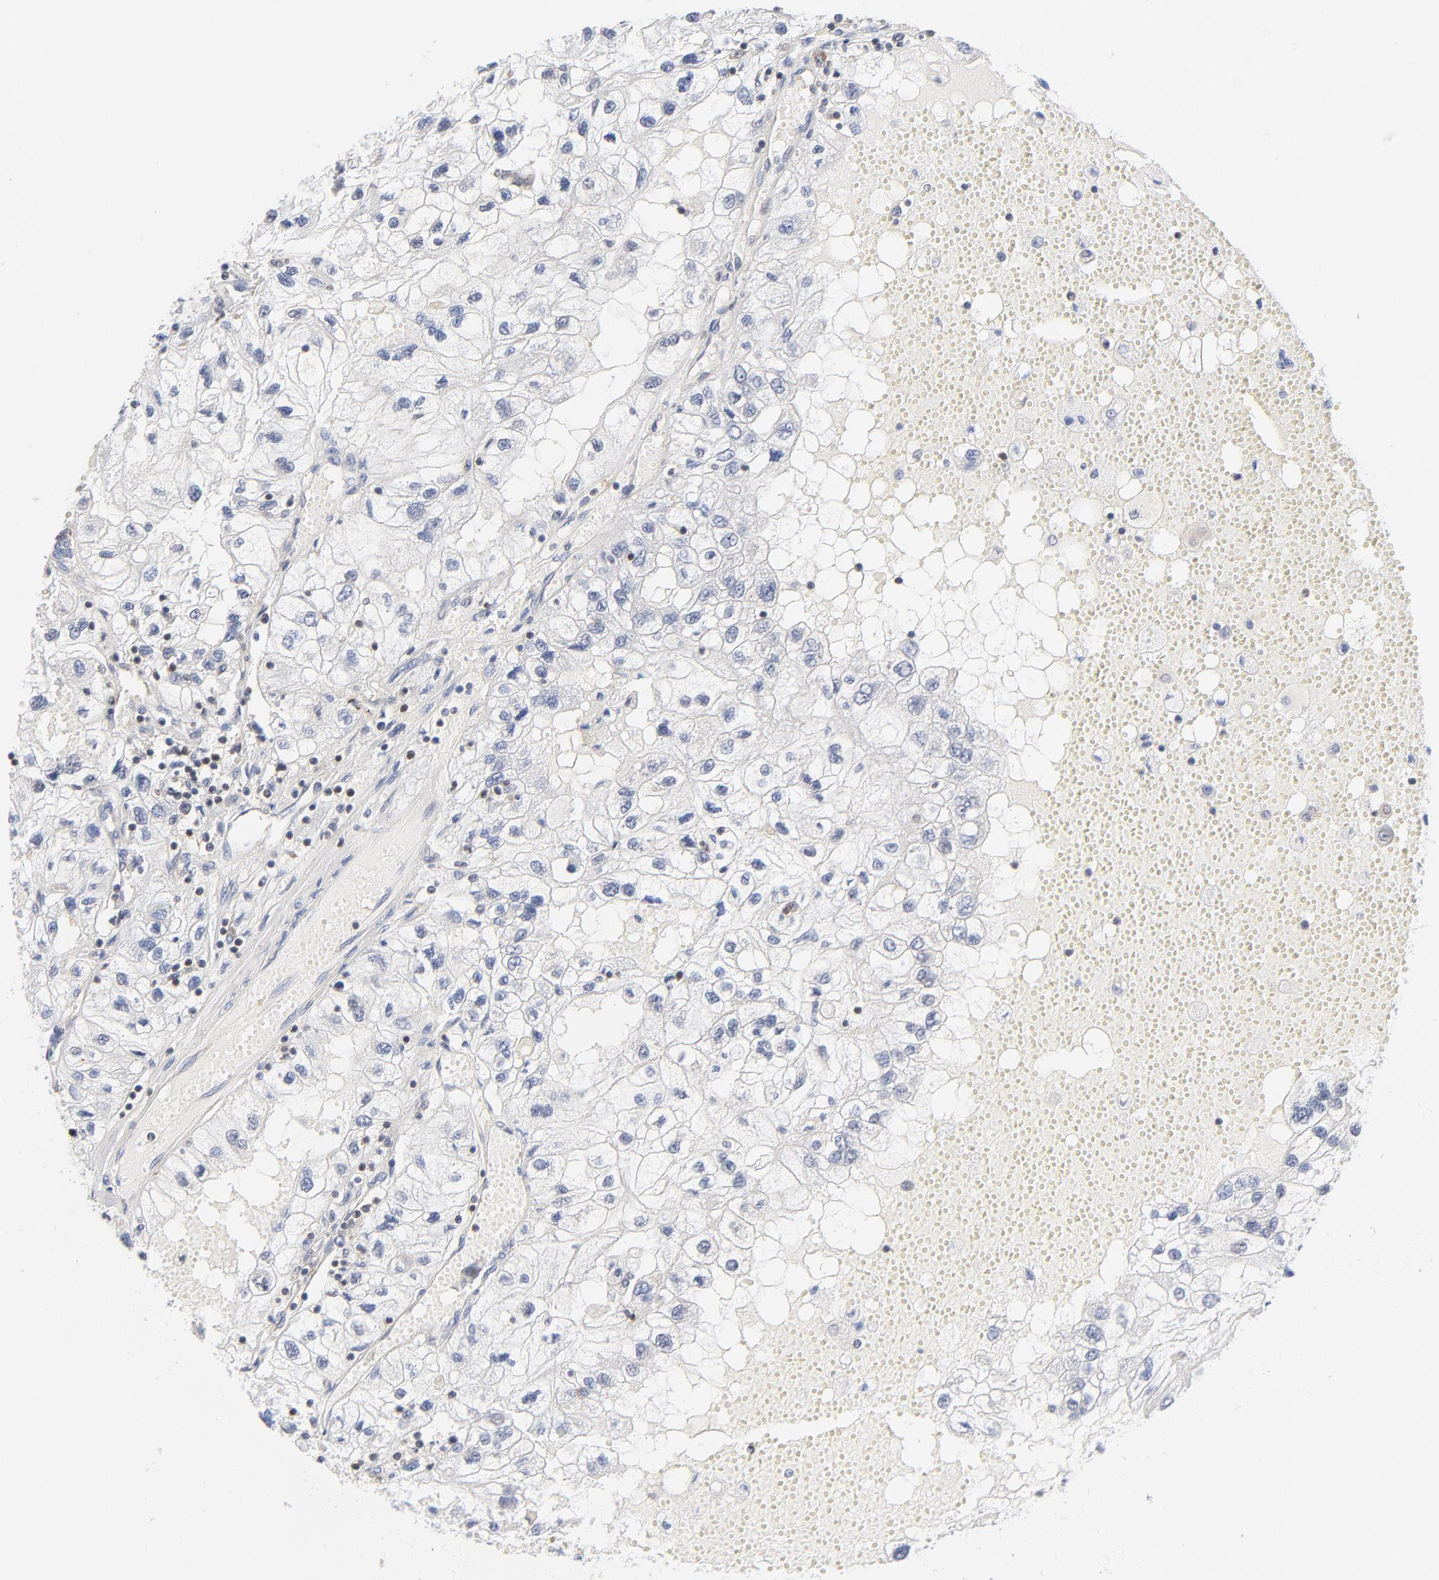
{"staining": {"intensity": "negative", "quantity": "none", "location": "none"}, "tissue": "renal cancer", "cell_type": "Tumor cells", "image_type": "cancer", "snomed": [{"axis": "morphology", "description": "Normal tissue, NOS"}, {"axis": "morphology", "description": "Adenocarcinoma, NOS"}, {"axis": "topography", "description": "Kidney"}], "caption": "The photomicrograph exhibits no significant positivity in tumor cells of renal cancer (adenocarcinoma).", "gene": "CAB39L", "patient": {"sex": "male", "age": 71}}